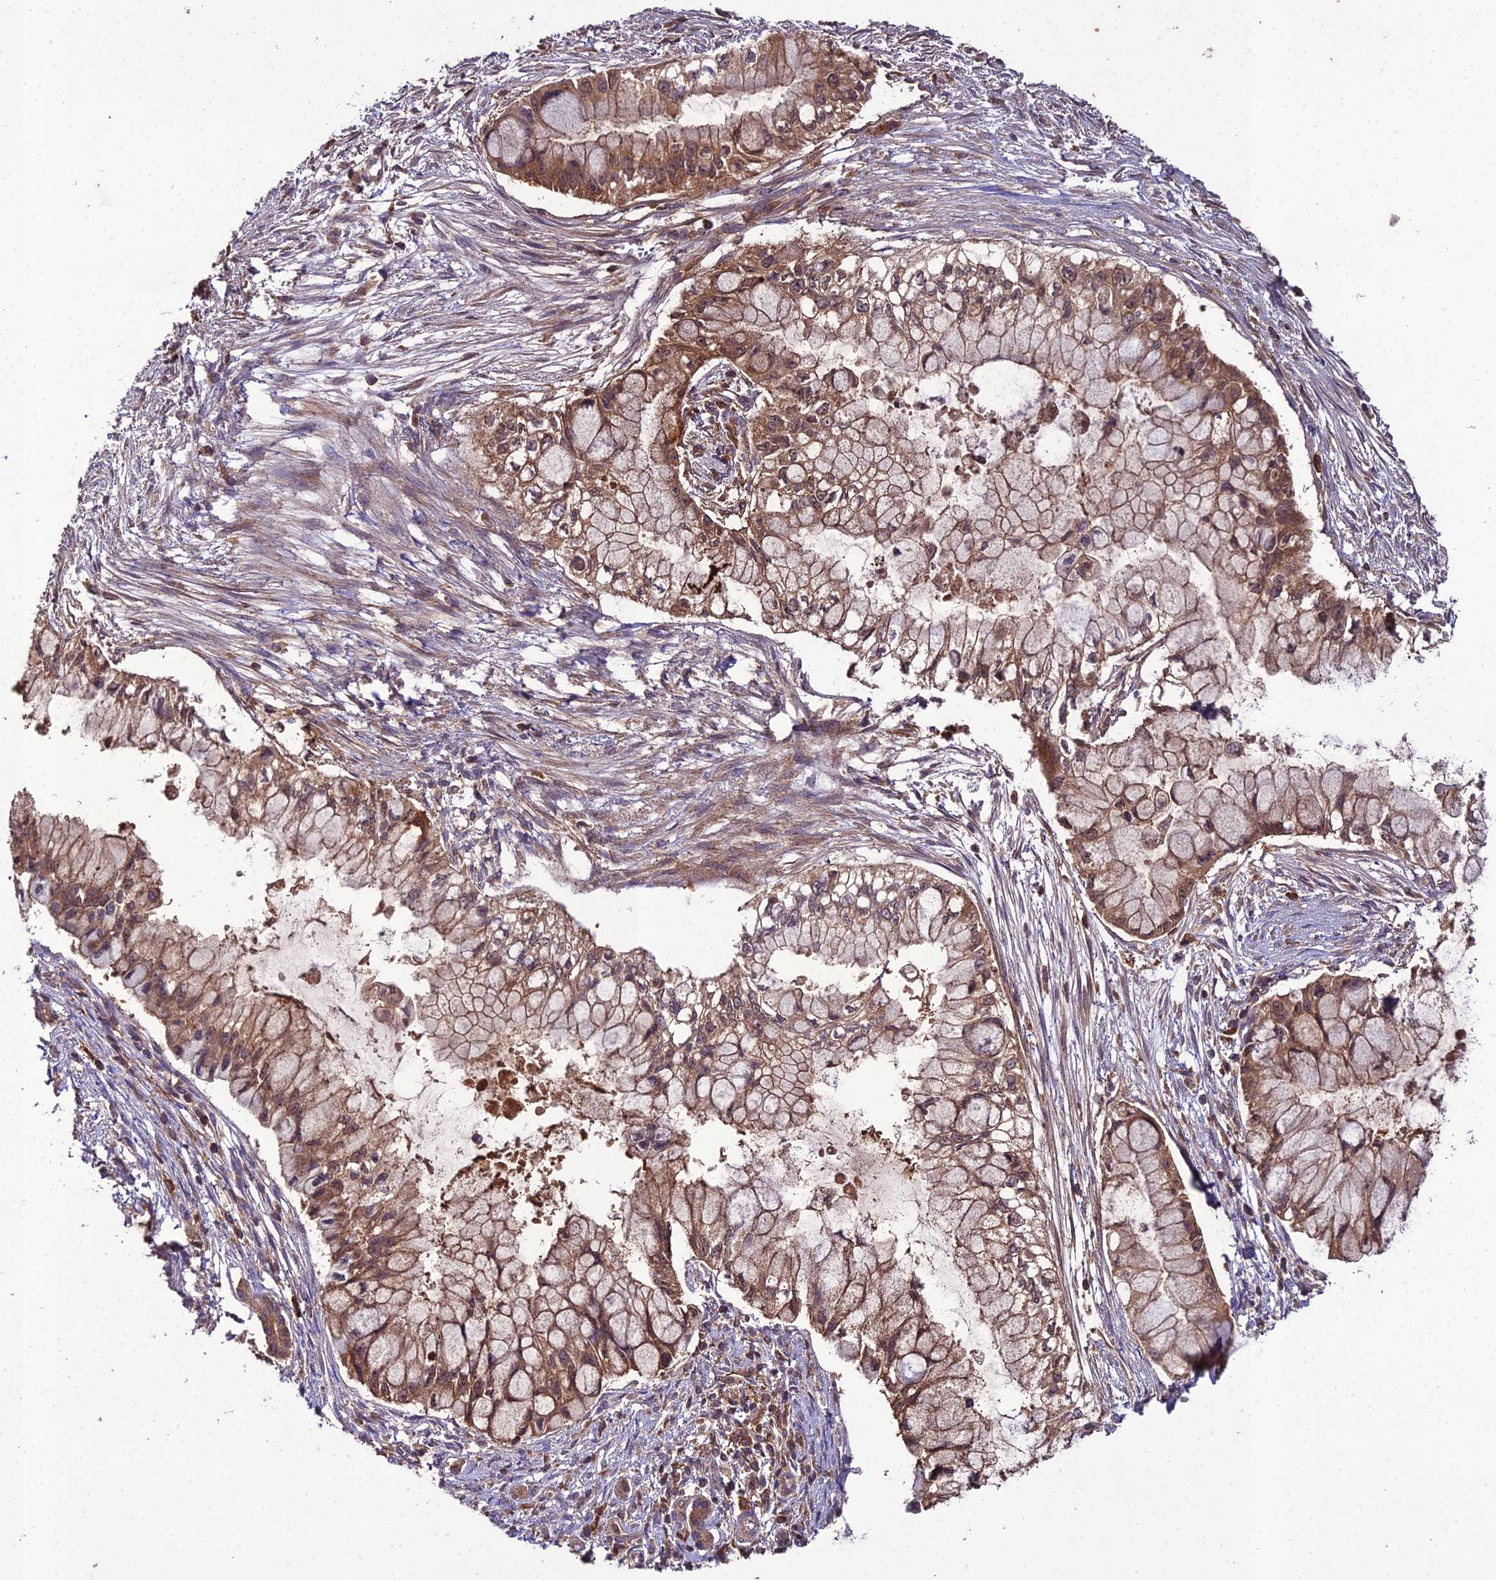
{"staining": {"intensity": "moderate", "quantity": ">75%", "location": "cytoplasmic/membranous"}, "tissue": "pancreatic cancer", "cell_type": "Tumor cells", "image_type": "cancer", "snomed": [{"axis": "morphology", "description": "Adenocarcinoma, NOS"}, {"axis": "topography", "description": "Pancreas"}], "caption": "Pancreatic adenocarcinoma was stained to show a protein in brown. There is medium levels of moderate cytoplasmic/membranous staining in about >75% of tumor cells. The staining was performed using DAB, with brown indicating positive protein expression. Nuclei are stained blue with hematoxylin.", "gene": "TMEM258", "patient": {"sex": "male", "age": 48}}